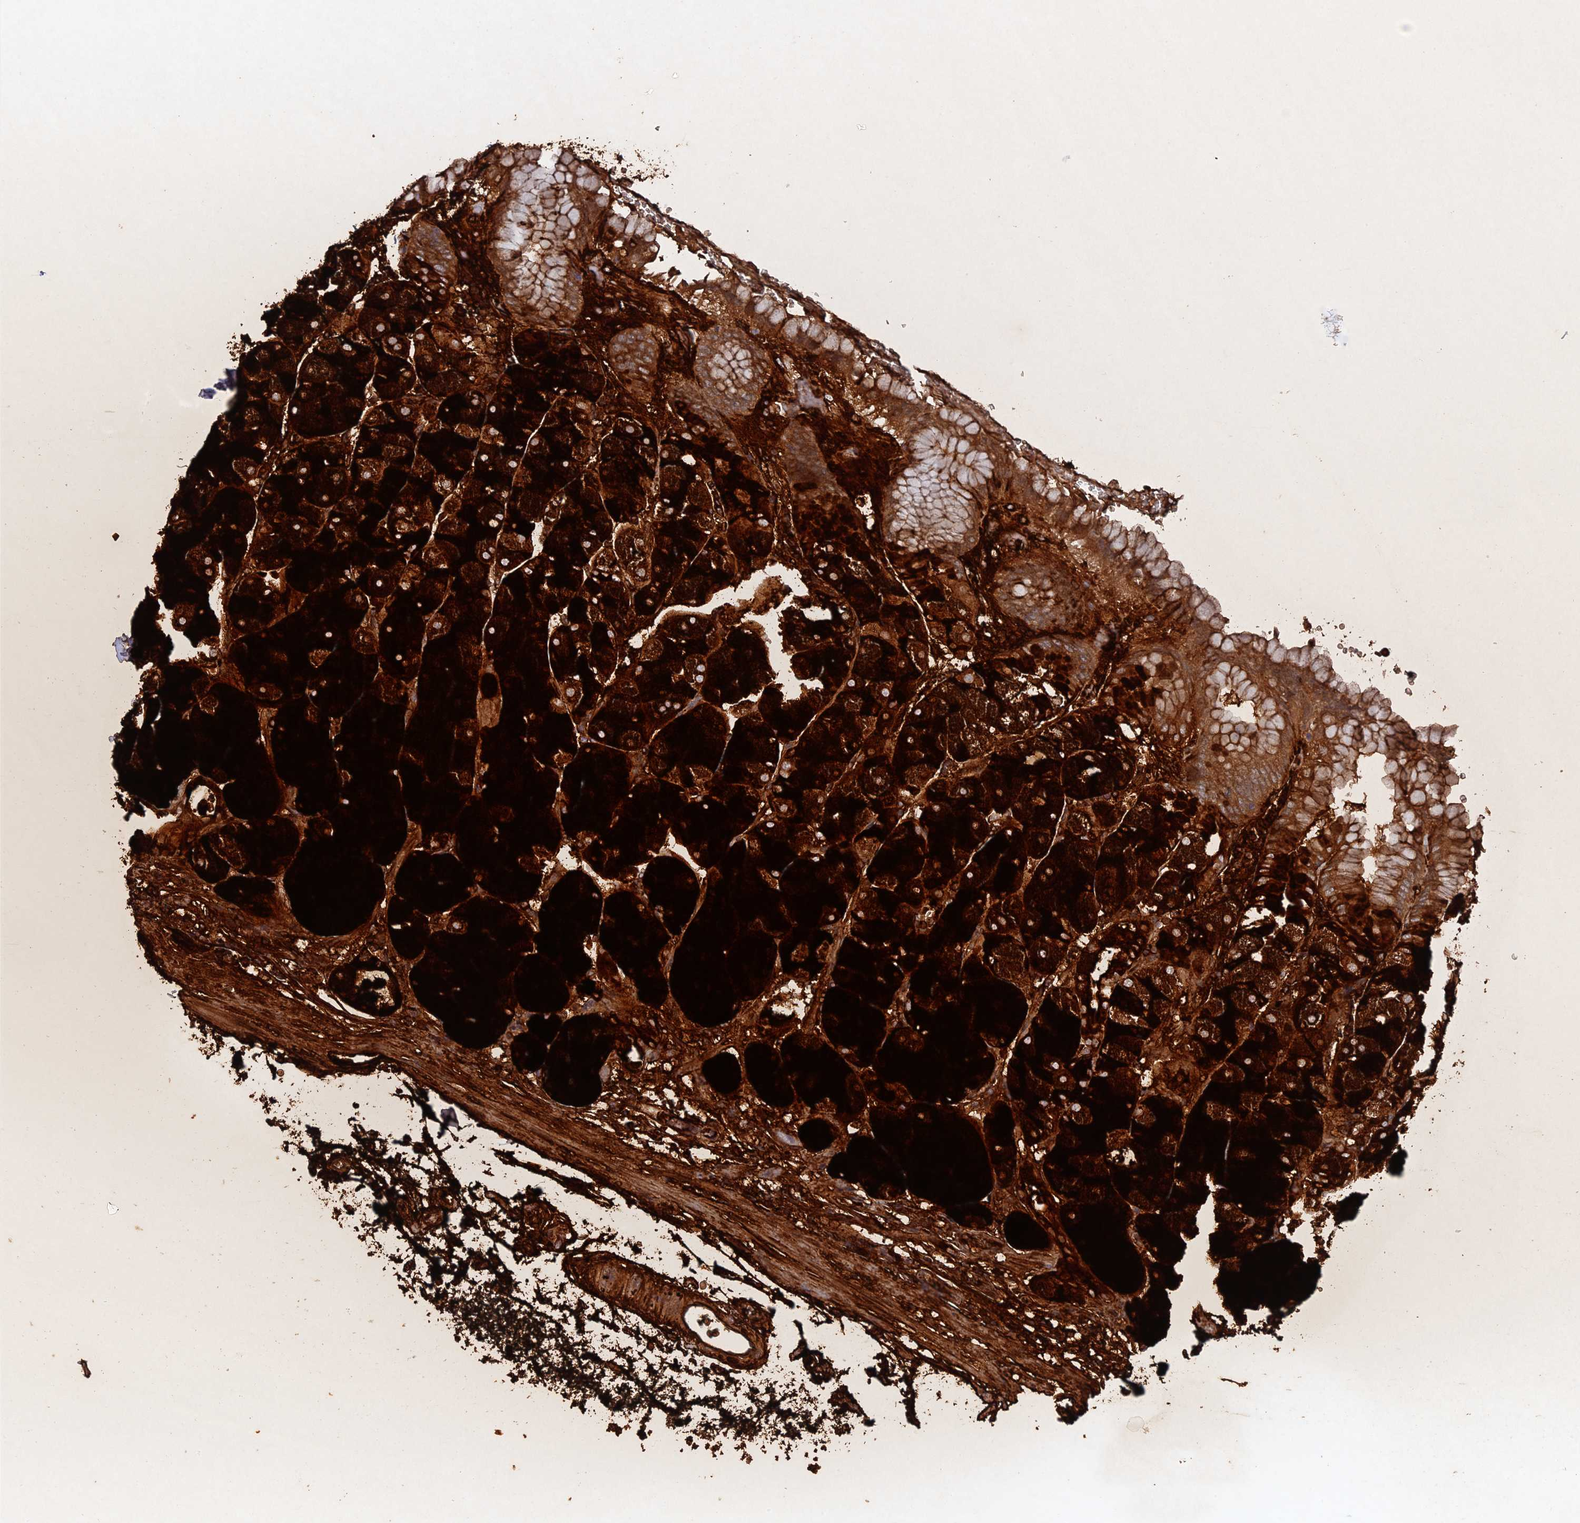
{"staining": {"intensity": "strong", "quantity": ">75%", "location": "cytoplasmic/membranous"}, "tissue": "stomach", "cell_type": "Glandular cells", "image_type": "normal", "snomed": [{"axis": "morphology", "description": "Normal tissue, NOS"}, {"axis": "topography", "description": "Stomach, upper"}, {"axis": "topography", "description": "Stomach, lower"}], "caption": "A brown stain highlights strong cytoplasmic/membranous positivity of a protein in glandular cells of normal stomach. (Stains: DAB in brown, nuclei in blue, Microscopy: brightfield microscopy at high magnification).", "gene": "VPS37C", "patient": {"sex": "male", "age": 62}}